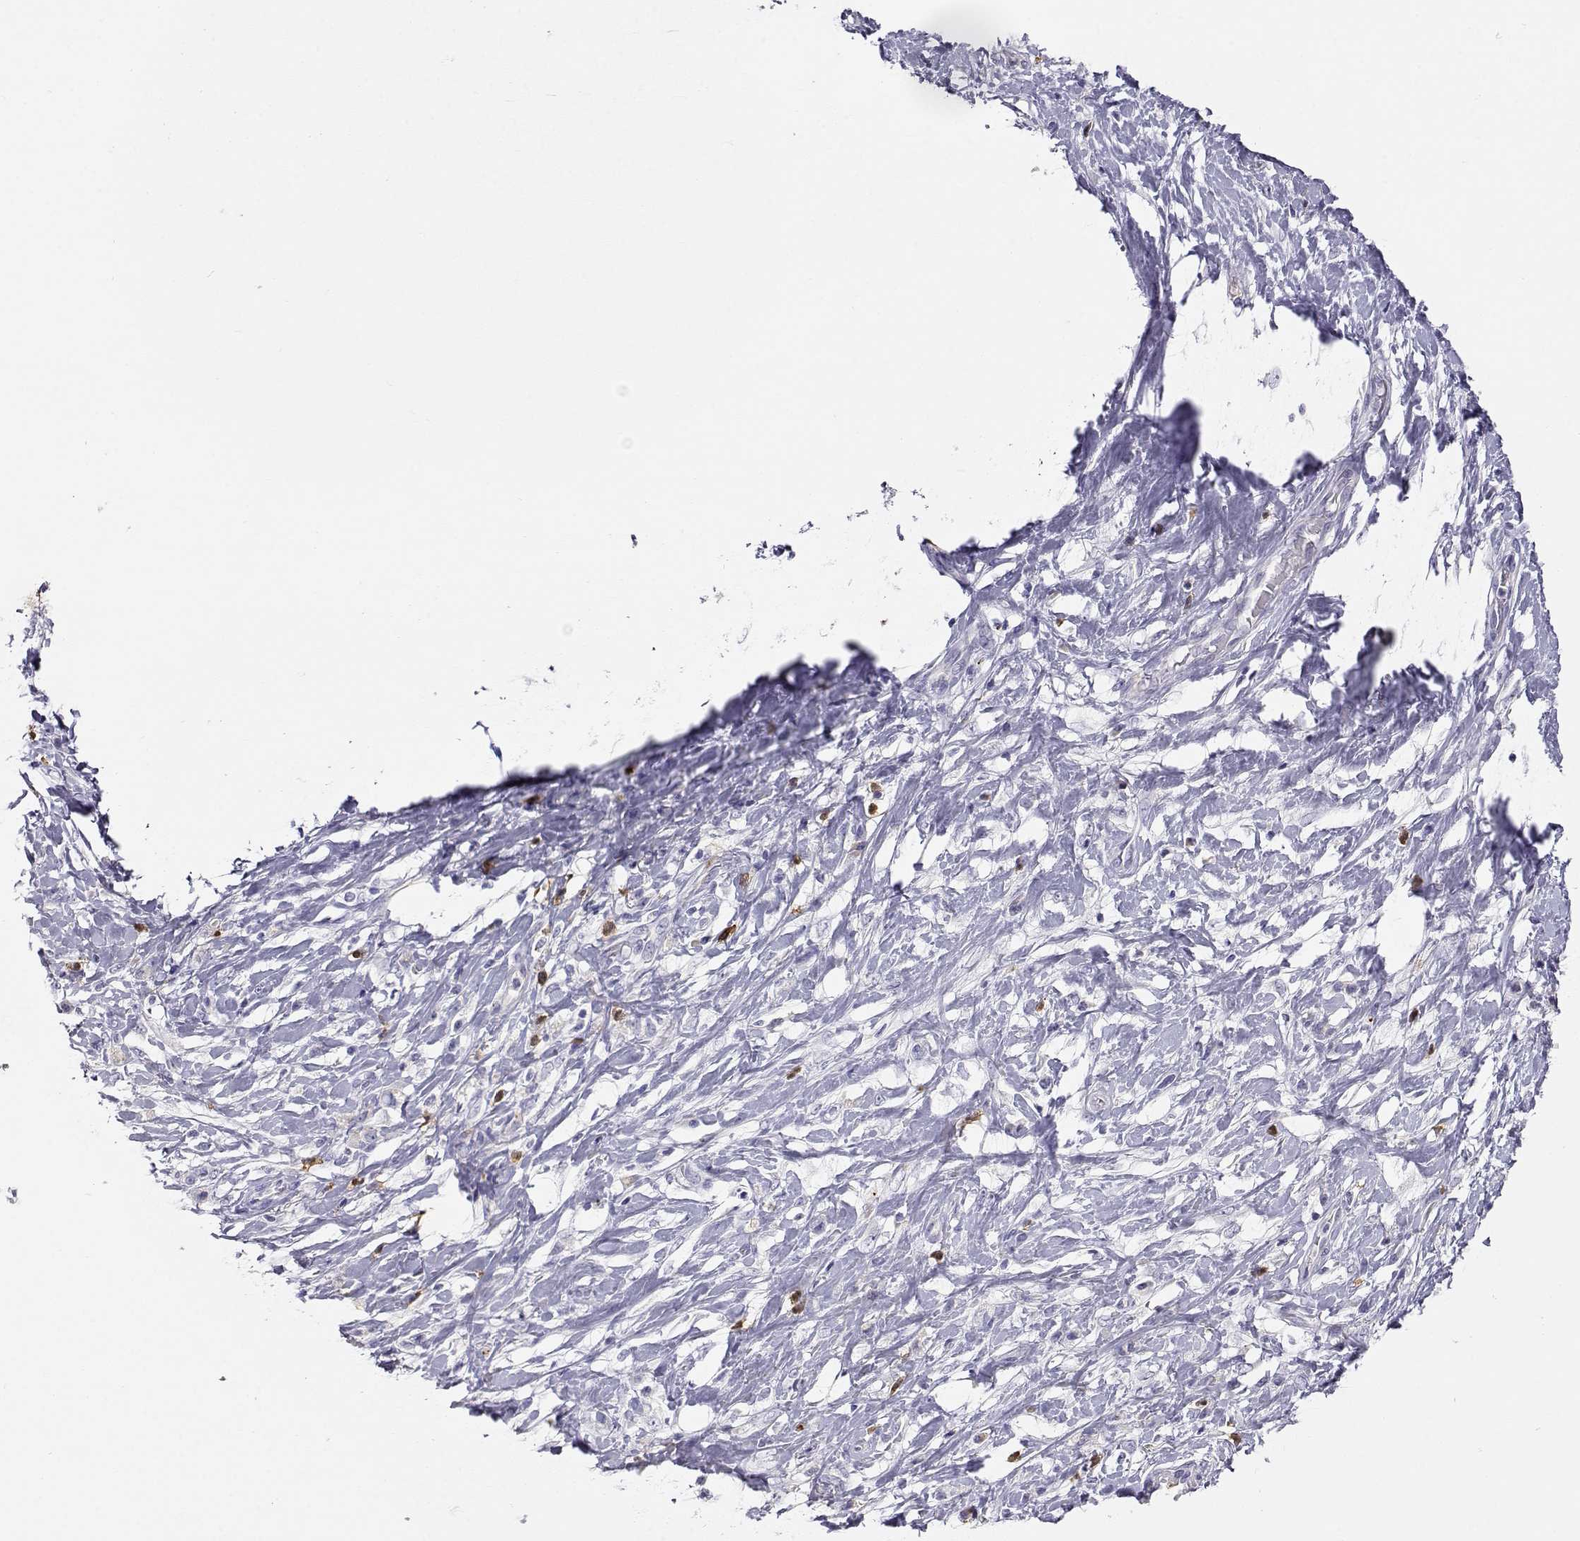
{"staining": {"intensity": "negative", "quantity": "none", "location": "none"}, "tissue": "stomach cancer", "cell_type": "Tumor cells", "image_type": "cancer", "snomed": [{"axis": "morphology", "description": "Adenocarcinoma, NOS"}, {"axis": "topography", "description": "Stomach"}], "caption": "Histopathology image shows no protein staining in tumor cells of stomach cancer tissue. (IHC, brightfield microscopy, high magnification).", "gene": "CDHR1", "patient": {"sex": "female", "age": 84}}